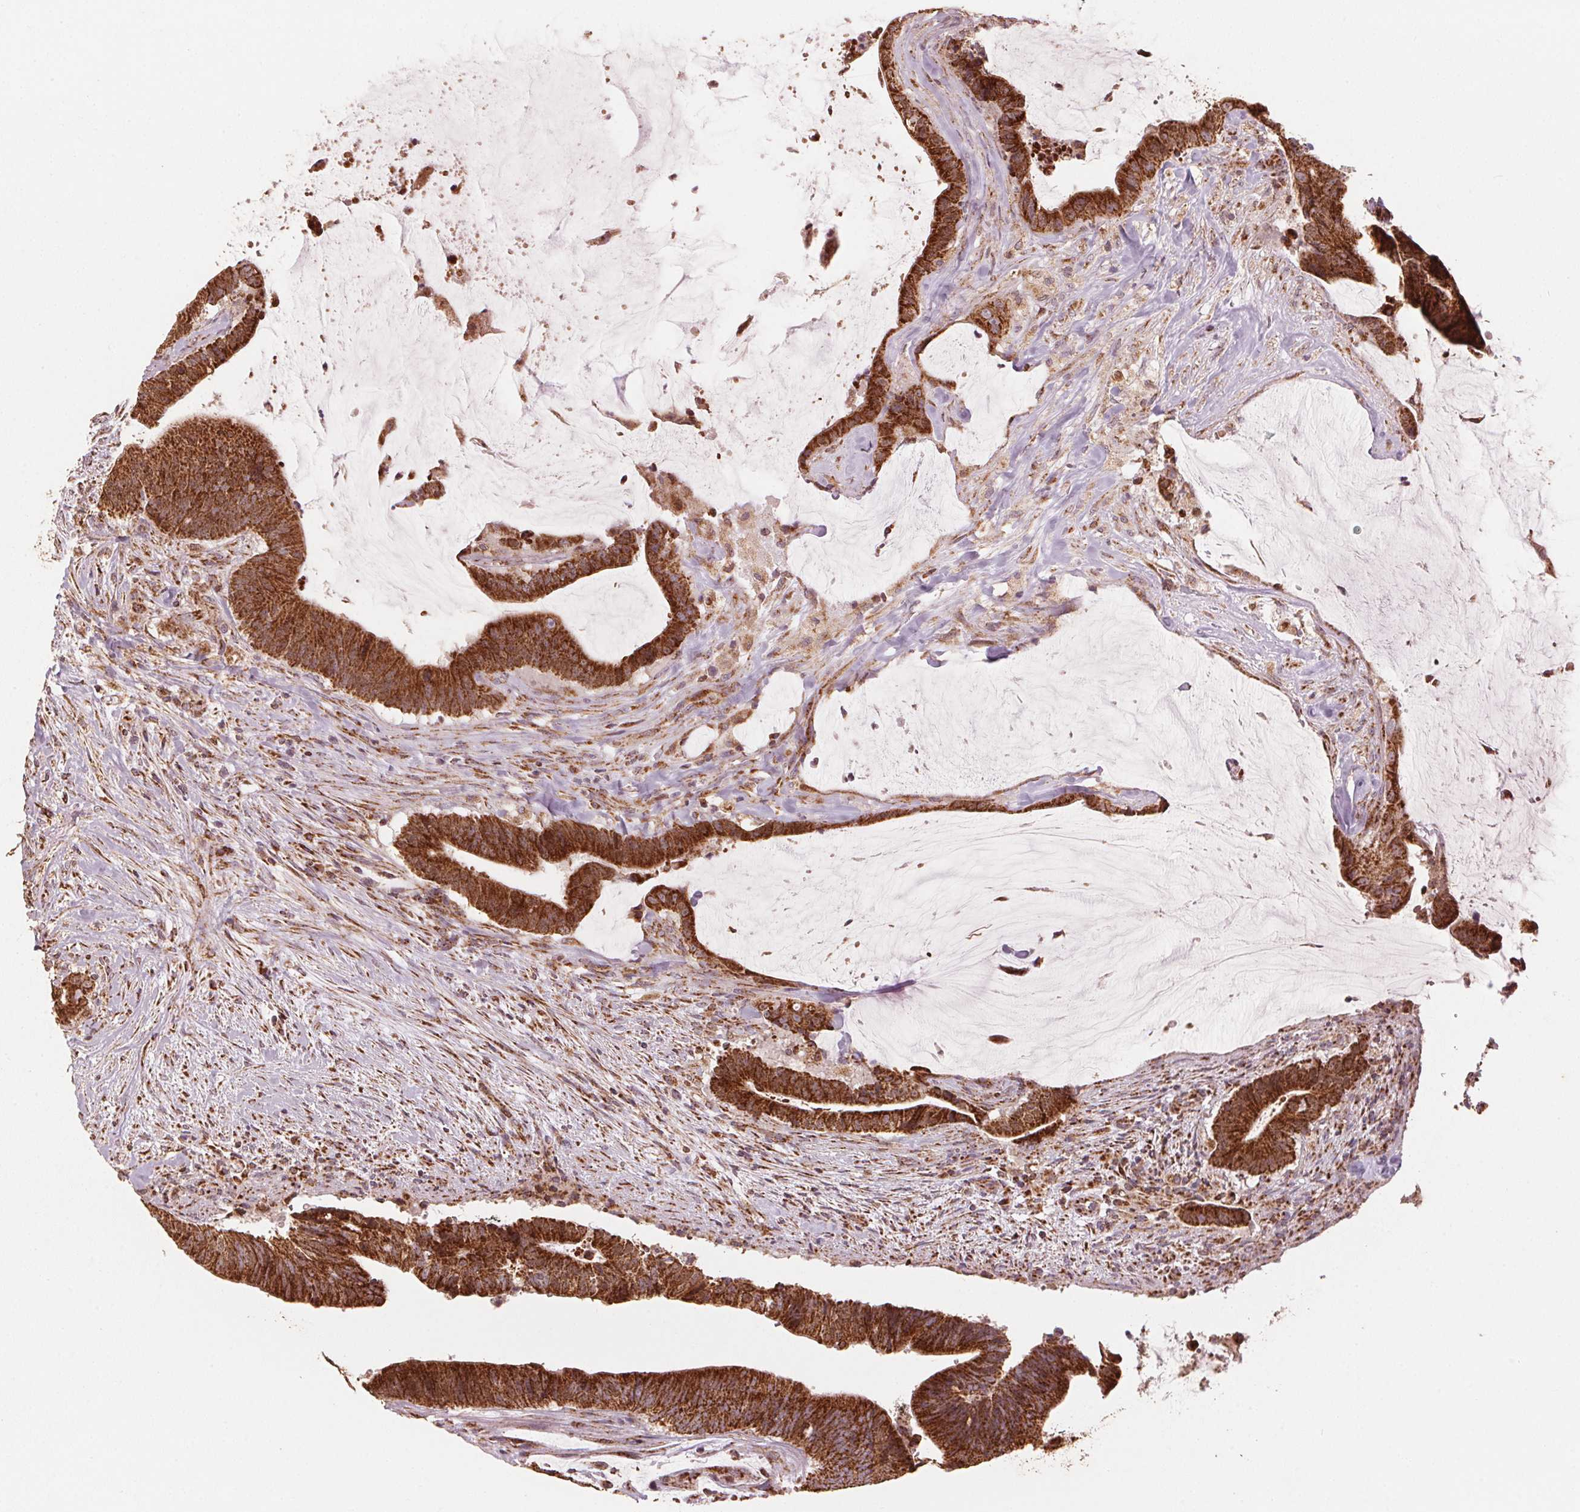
{"staining": {"intensity": "strong", "quantity": ">75%", "location": "cytoplasmic/membranous"}, "tissue": "colorectal cancer", "cell_type": "Tumor cells", "image_type": "cancer", "snomed": [{"axis": "morphology", "description": "Adenocarcinoma, NOS"}, {"axis": "topography", "description": "Colon"}], "caption": "This histopathology image displays IHC staining of human colorectal cancer, with high strong cytoplasmic/membranous staining in approximately >75% of tumor cells.", "gene": "TOMM70", "patient": {"sex": "female", "age": 43}}